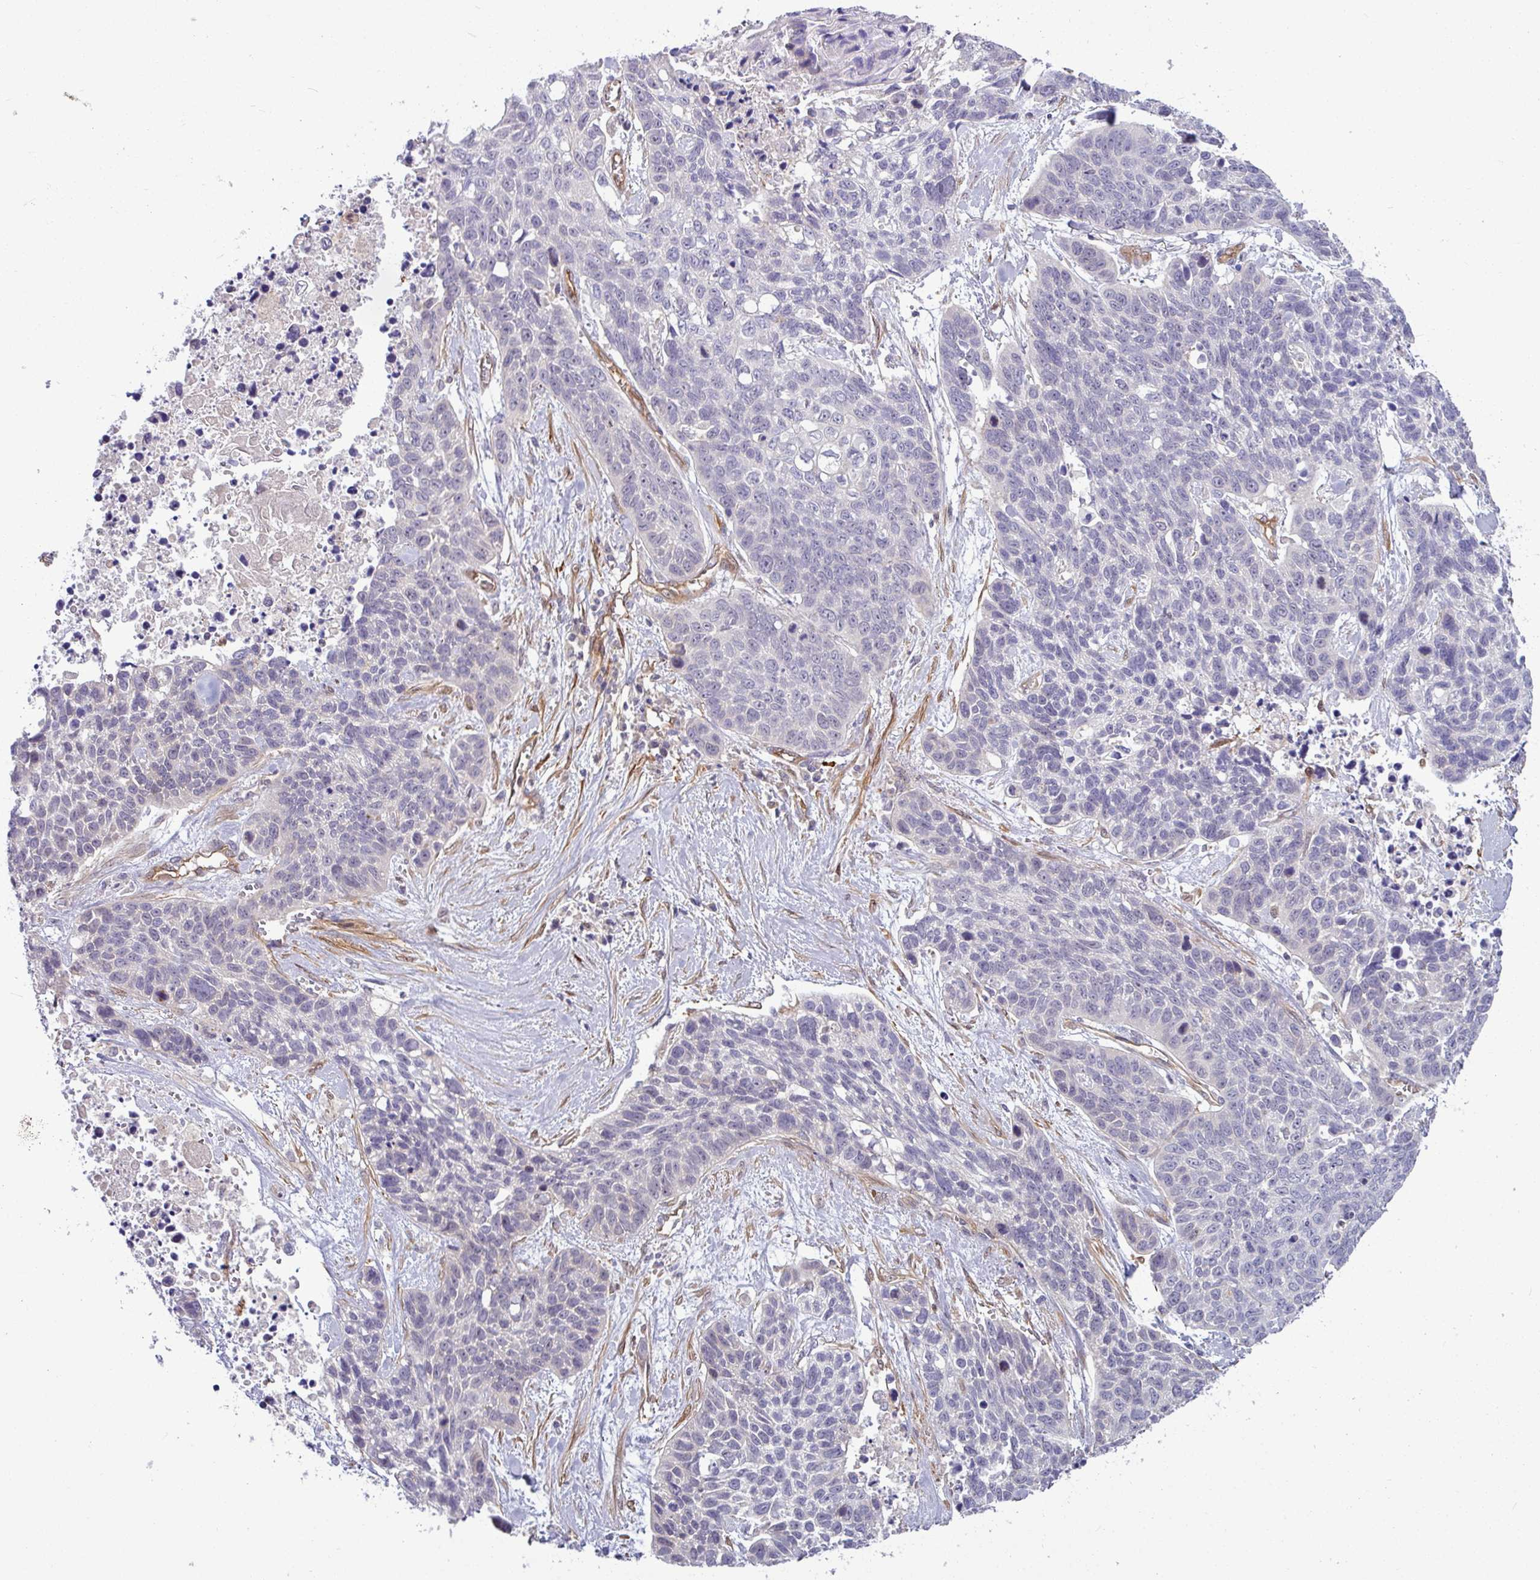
{"staining": {"intensity": "negative", "quantity": "none", "location": "none"}, "tissue": "lung cancer", "cell_type": "Tumor cells", "image_type": "cancer", "snomed": [{"axis": "morphology", "description": "Squamous cell carcinoma, NOS"}, {"axis": "topography", "description": "Lung"}], "caption": "Histopathology image shows no protein positivity in tumor cells of lung cancer tissue.", "gene": "B4GALNT4", "patient": {"sex": "male", "age": 62}}